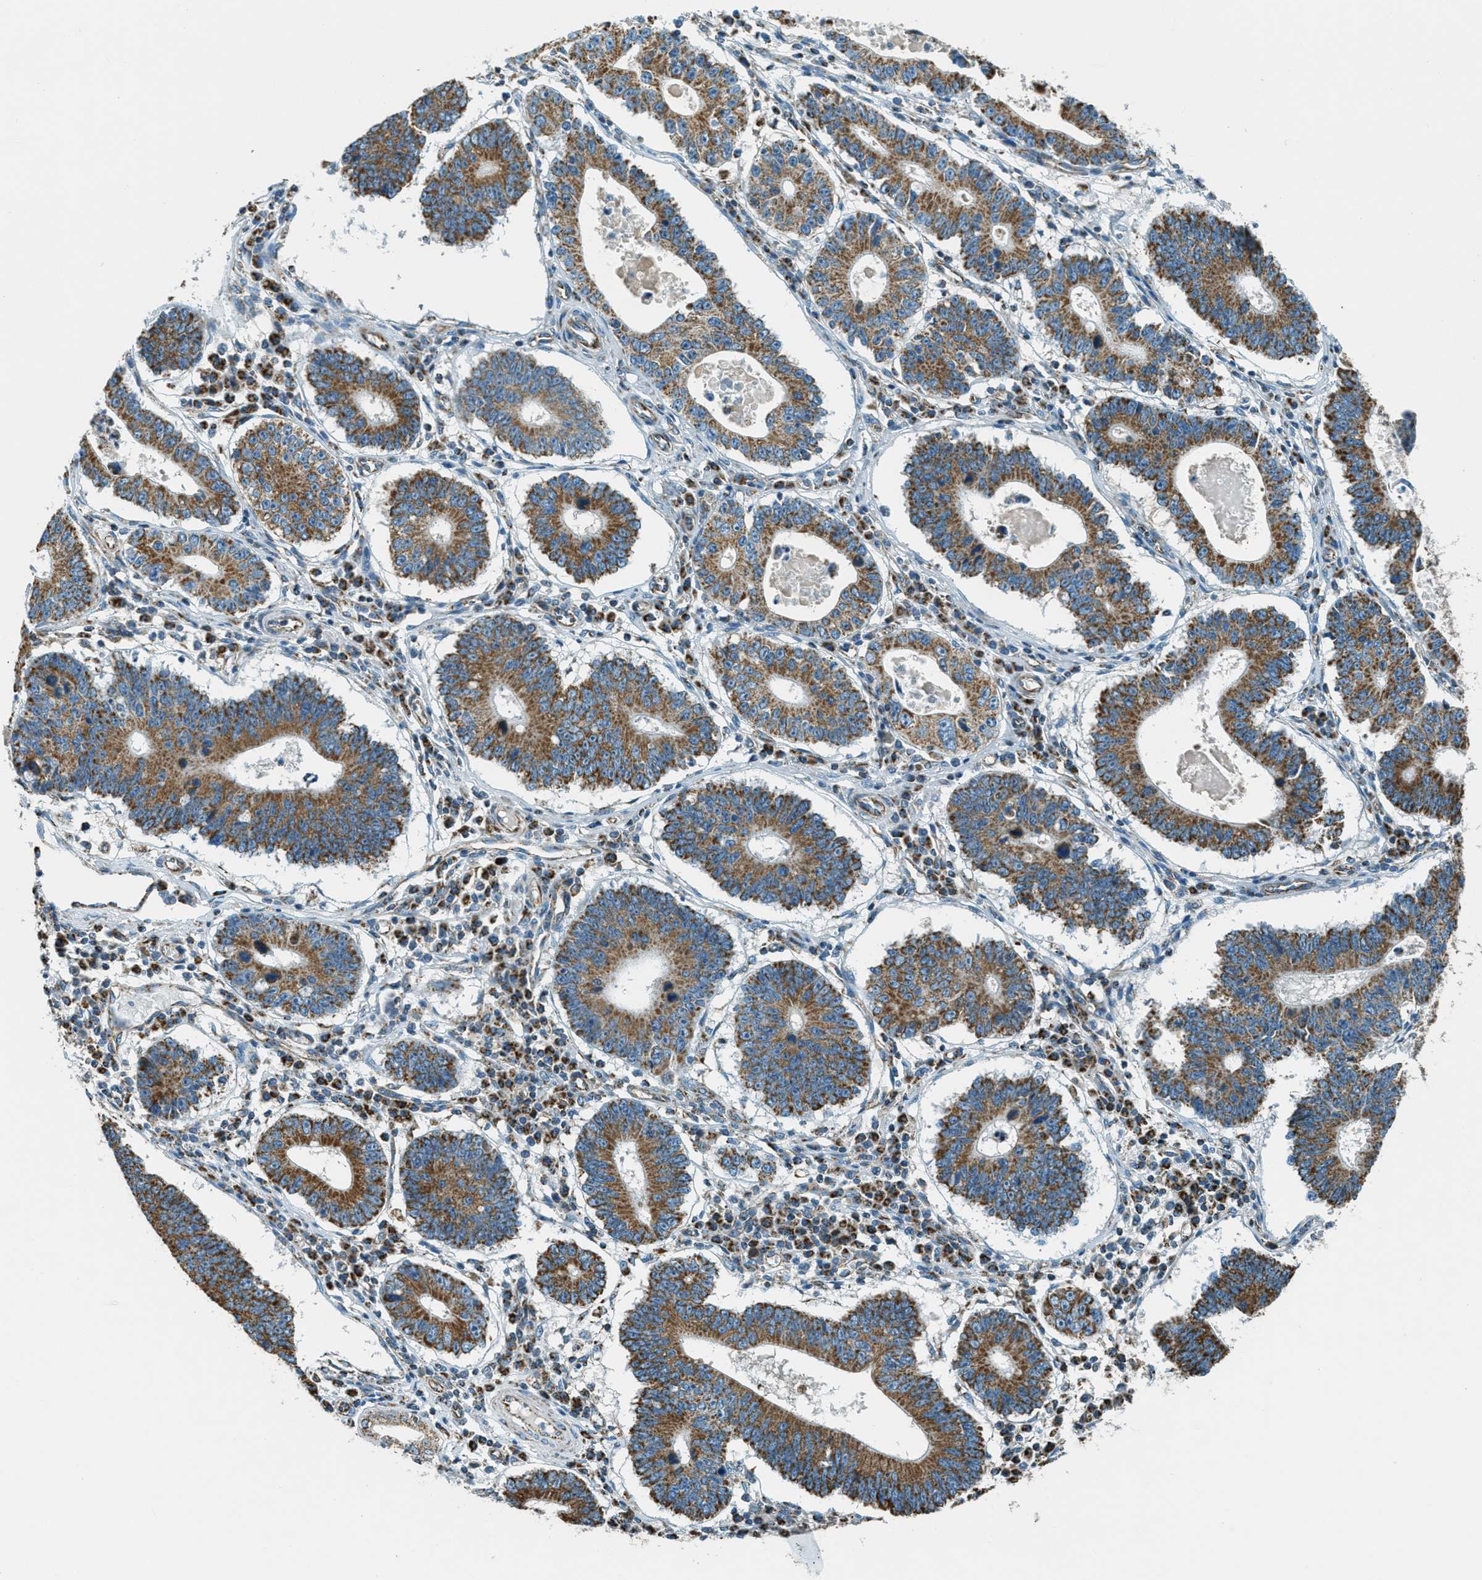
{"staining": {"intensity": "moderate", "quantity": ">75%", "location": "cytoplasmic/membranous"}, "tissue": "stomach cancer", "cell_type": "Tumor cells", "image_type": "cancer", "snomed": [{"axis": "morphology", "description": "Adenocarcinoma, NOS"}, {"axis": "topography", "description": "Stomach"}], "caption": "IHC of adenocarcinoma (stomach) displays medium levels of moderate cytoplasmic/membranous staining in about >75% of tumor cells. Nuclei are stained in blue.", "gene": "CHST15", "patient": {"sex": "male", "age": 59}}